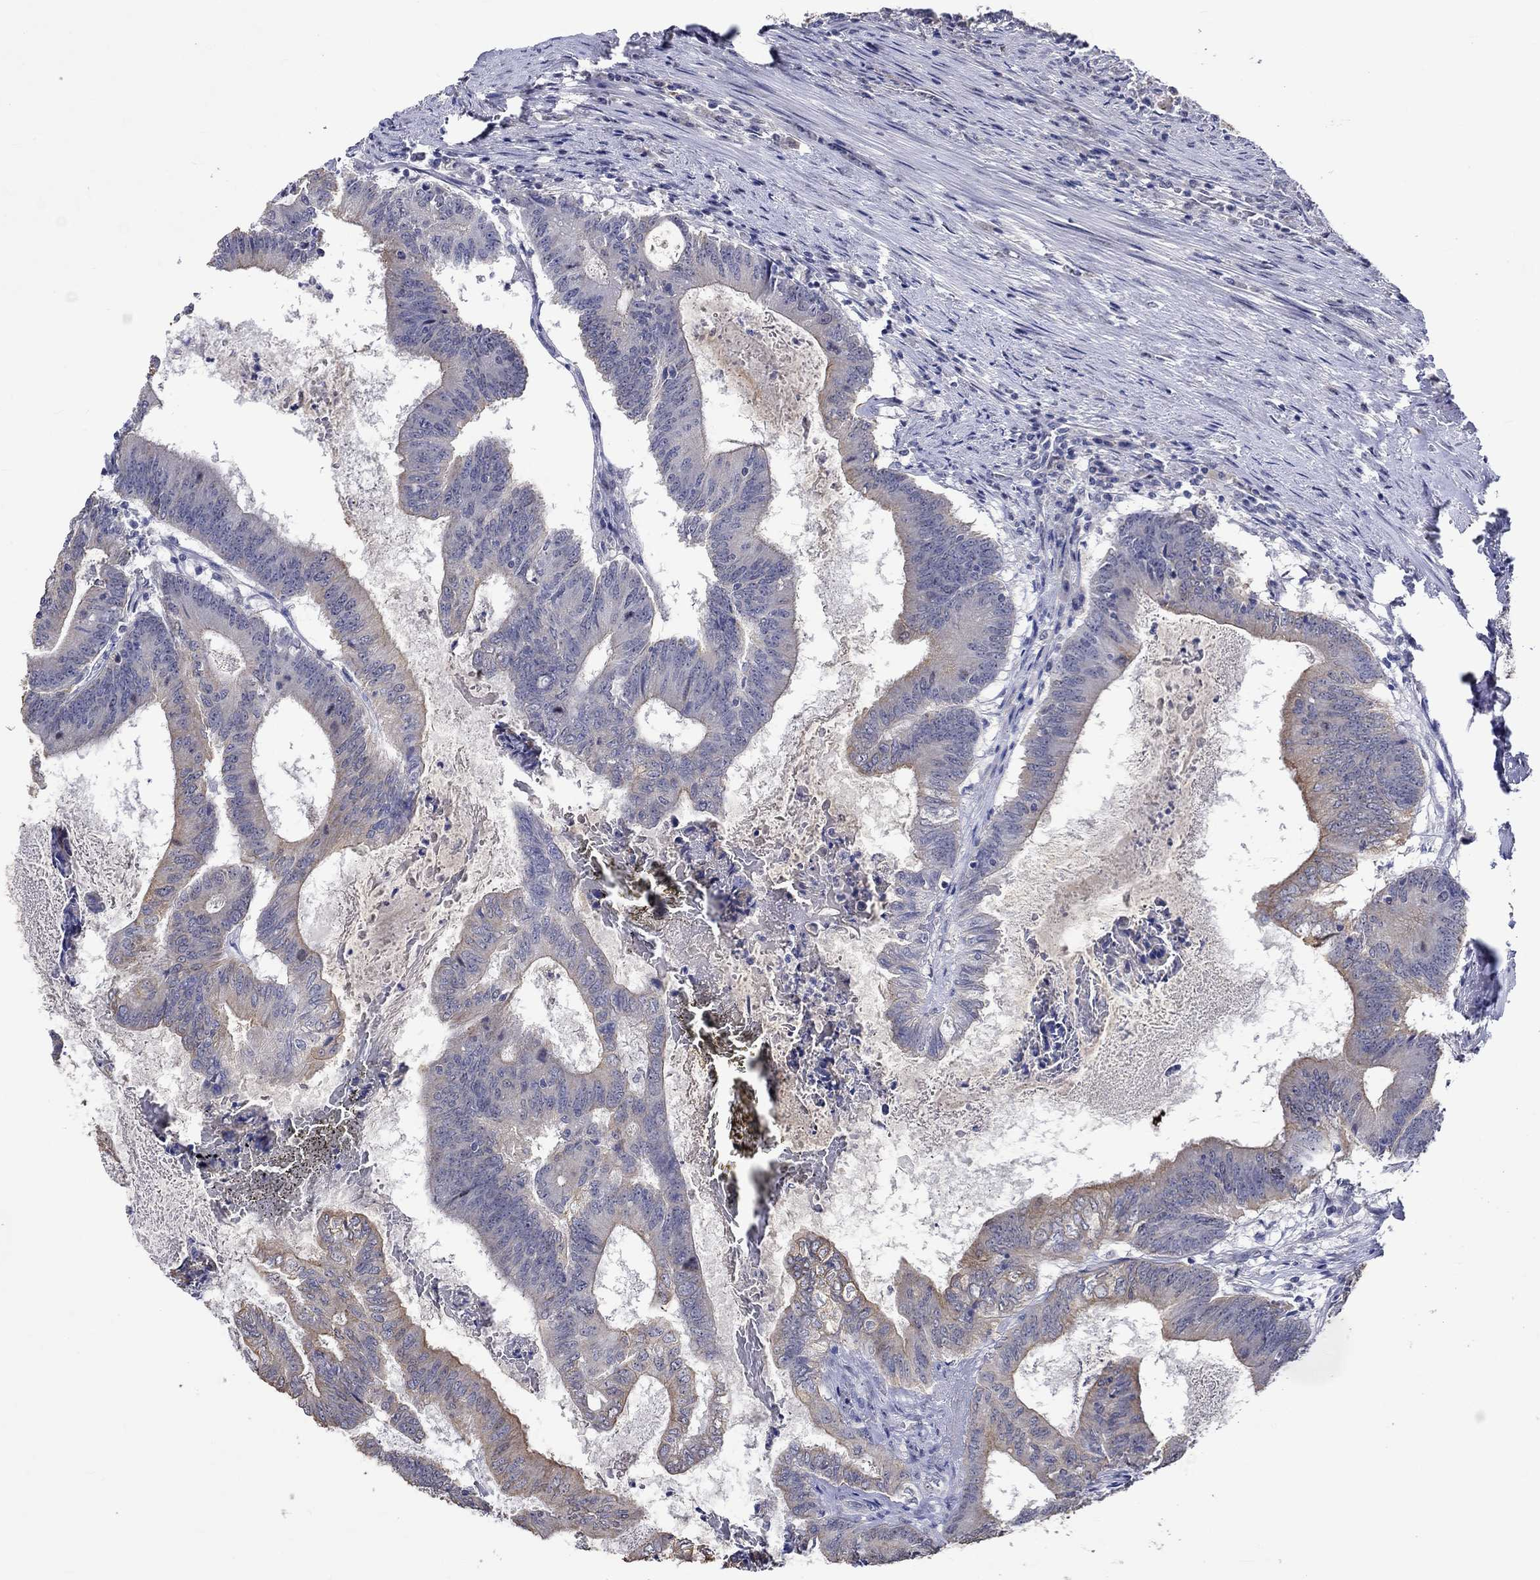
{"staining": {"intensity": "strong", "quantity": "<25%", "location": "cytoplasmic/membranous"}, "tissue": "colorectal cancer", "cell_type": "Tumor cells", "image_type": "cancer", "snomed": [{"axis": "morphology", "description": "Adenocarcinoma, NOS"}, {"axis": "topography", "description": "Colon"}], "caption": "Protein positivity by IHC displays strong cytoplasmic/membranous staining in approximately <25% of tumor cells in colorectal cancer.", "gene": "DDX3Y", "patient": {"sex": "female", "age": 70}}